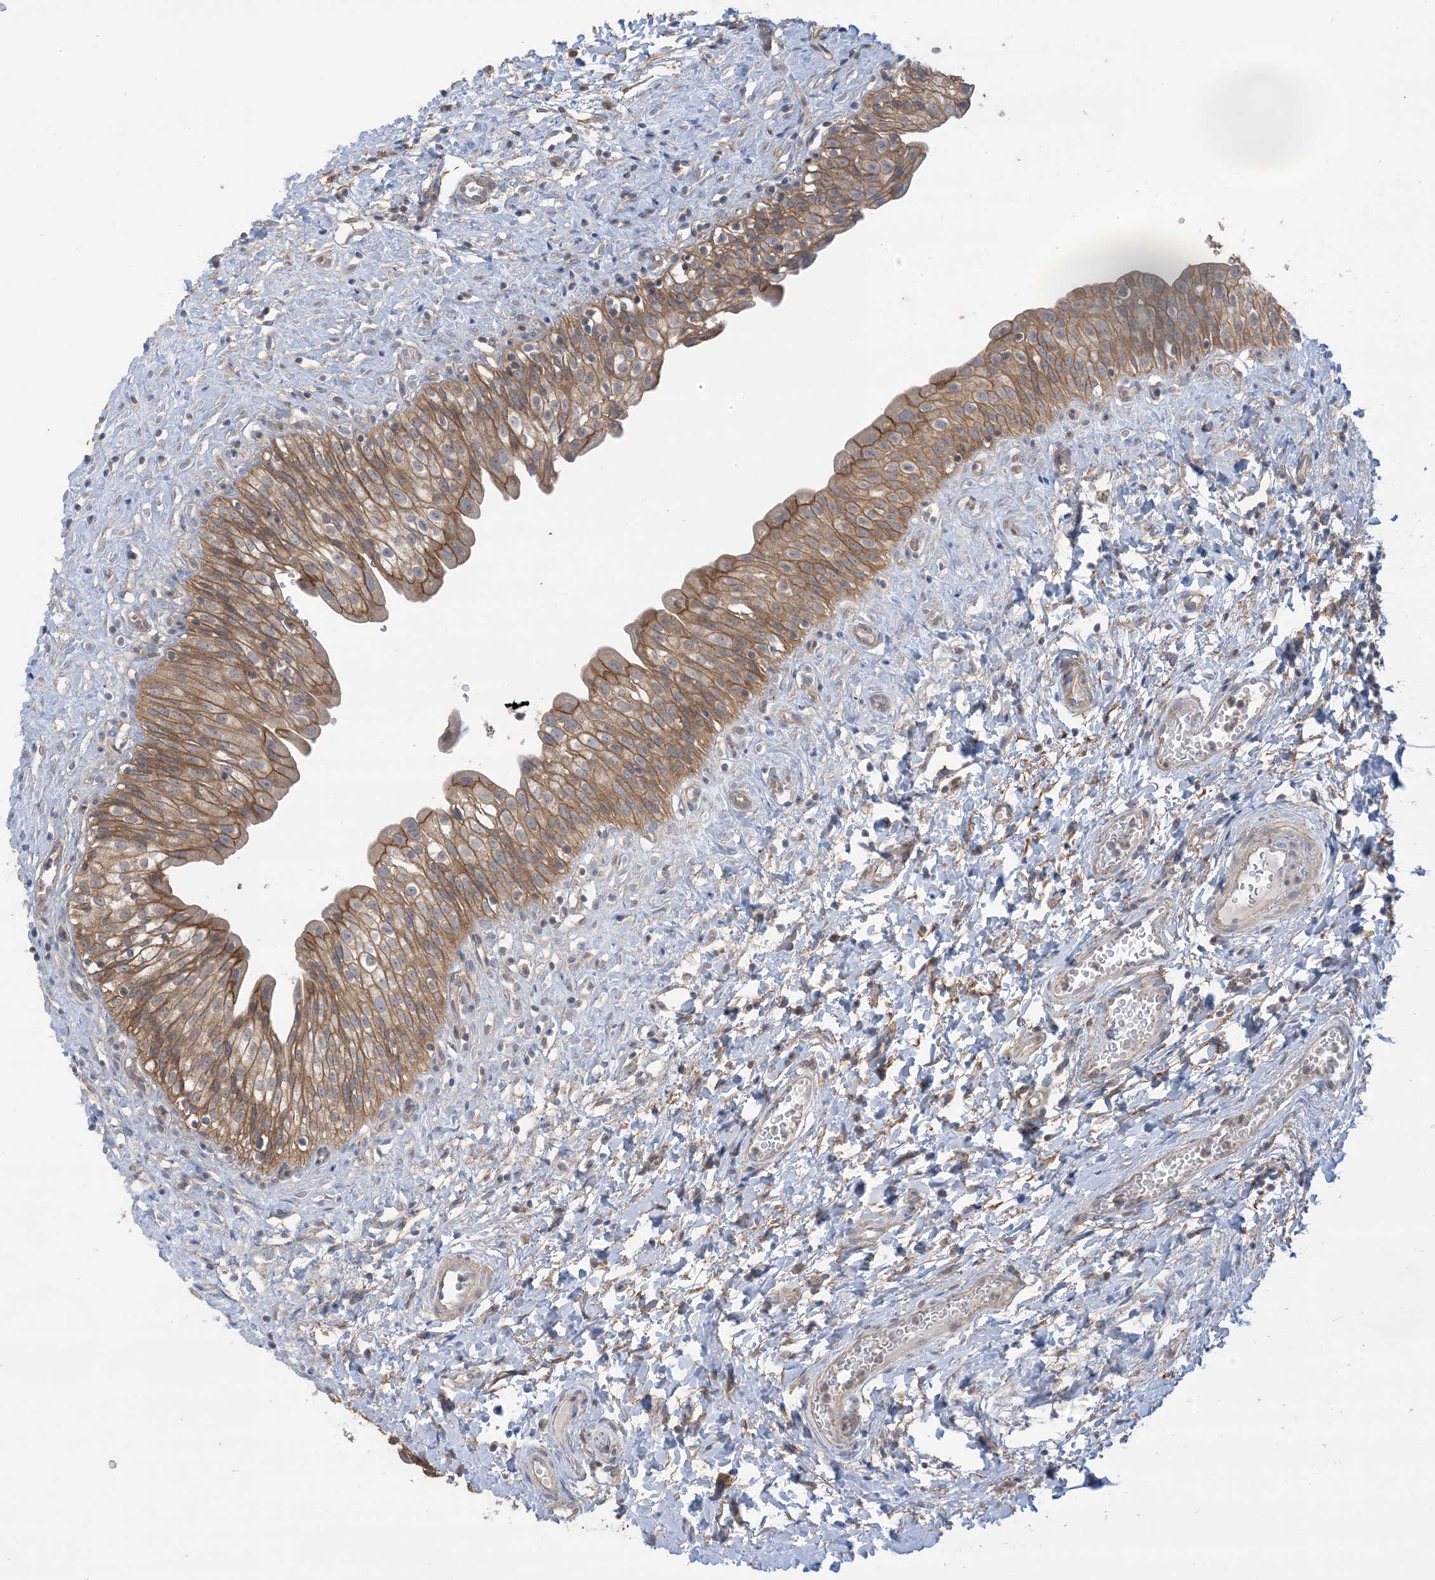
{"staining": {"intensity": "moderate", "quantity": ">75%", "location": "cytoplasmic/membranous"}, "tissue": "urinary bladder", "cell_type": "Urothelial cells", "image_type": "normal", "snomed": [{"axis": "morphology", "description": "Normal tissue, NOS"}, {"axis": "topography", "description": "Urinary bladder"}], "caption": "Immunohistochemistry of unremarkable human urinary bladder reveals medium levels of moderate cytoplasmic/membranous expression in approximately >75% of urothelial cells. The protein is shown in brown color, while the nuclei are stained blue.", "gene": "CCNY", "patient": {"sex": "male", "age": 51}}